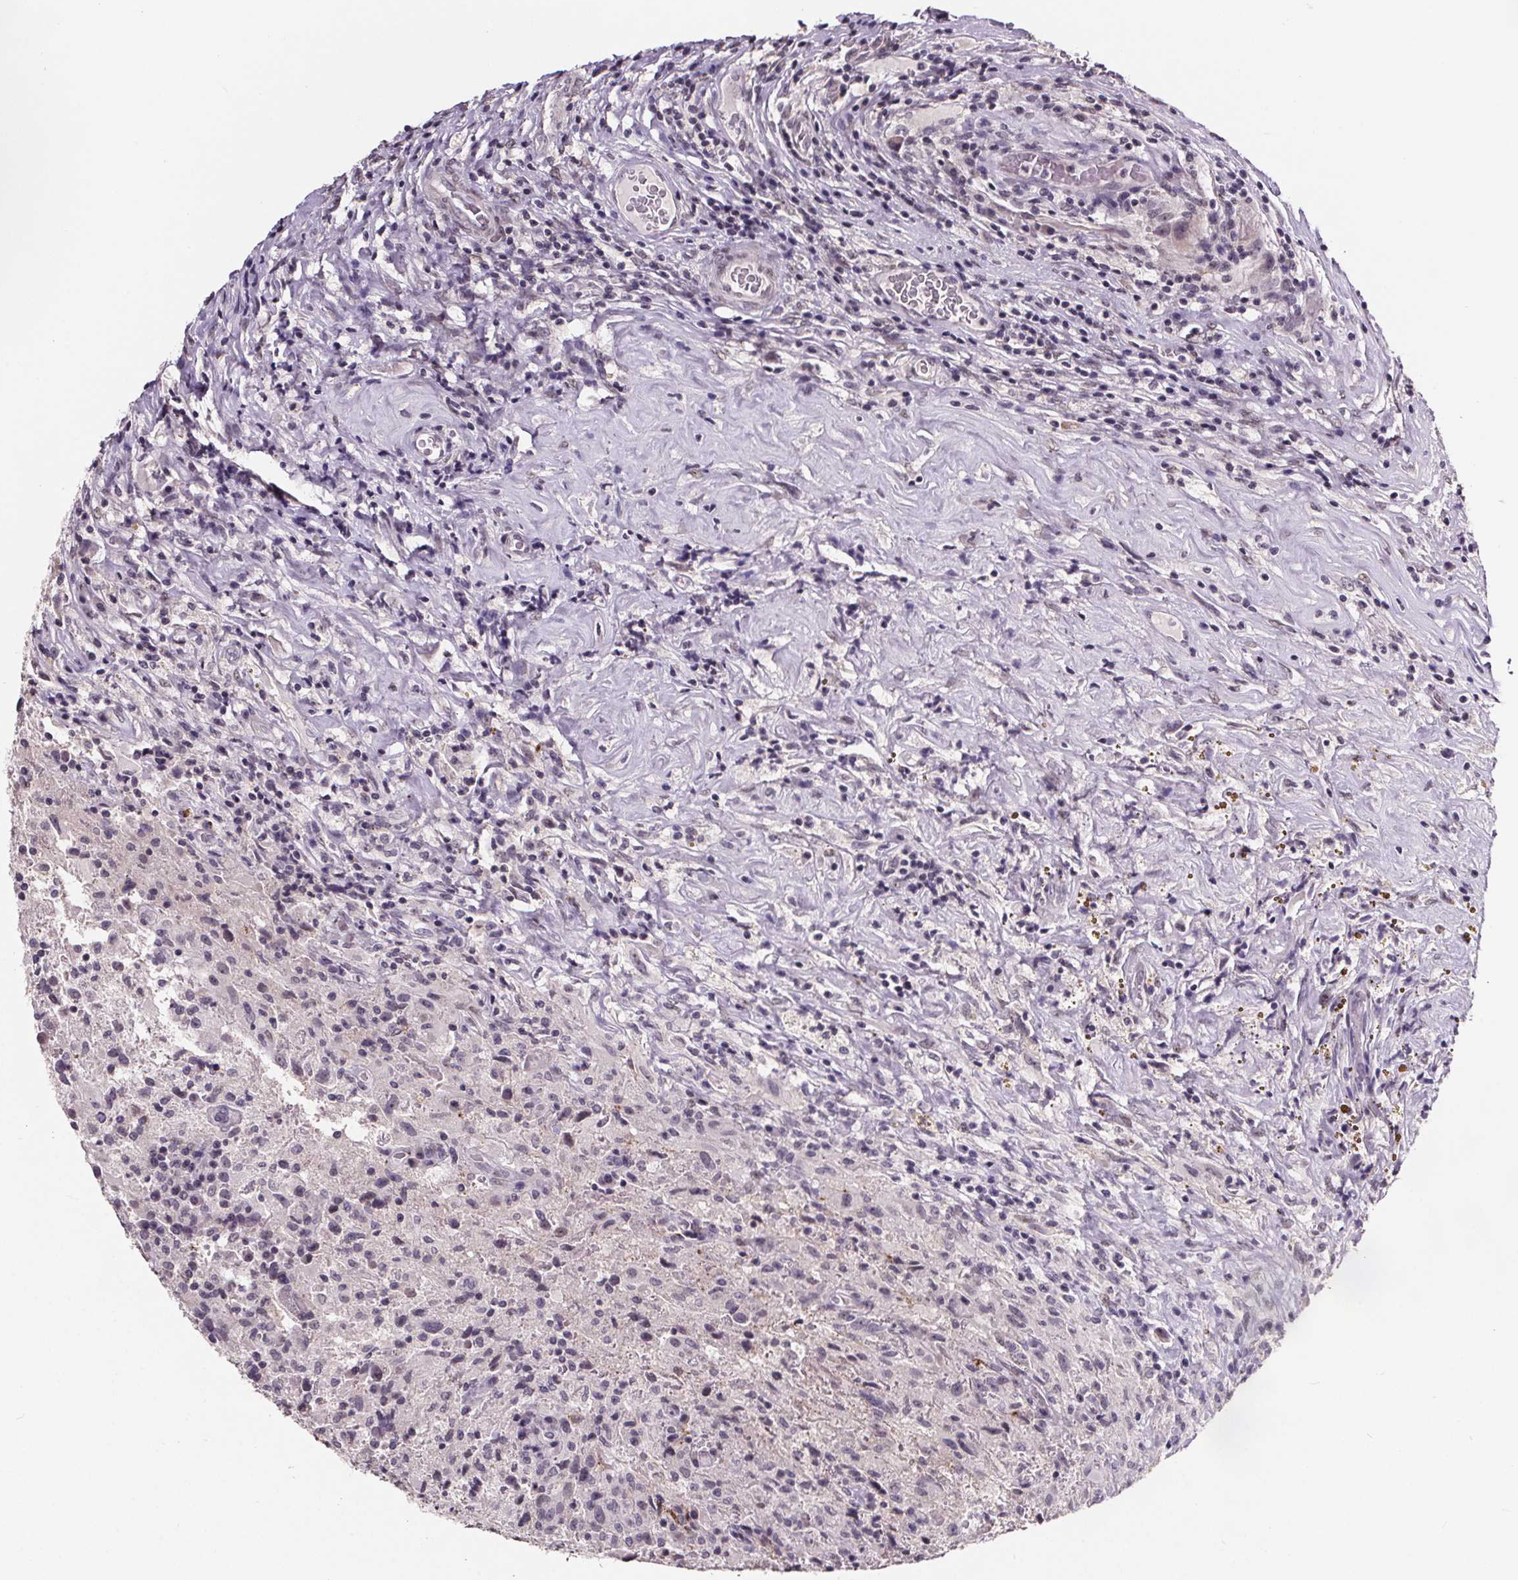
{"staining": {"intensity": "negative", "quantity": "none", "location": "none"}, "tissue": "glioma", "cell_type": "Tumor cells", "image_type": "cancer", "snomed": [{"axis": "morphology", "description": "Glioma, malignant, High grade"}, {"axis": "topography", "description": "Brain"}], "caption": "High magnification brightfield microscopy of high-grade glioma (malignant) stained with DAB (brown) and counterstained with hematoxylin (blue): tumor cells show no significant positivity. The staining was performed using DAB to visualize the protein expression in brown, while the nuclei were stained in blue with hematoxylin (Magnification: 20x).", "gene": "NKX6-1", "patient": {"sex": "male", "age": 68}}